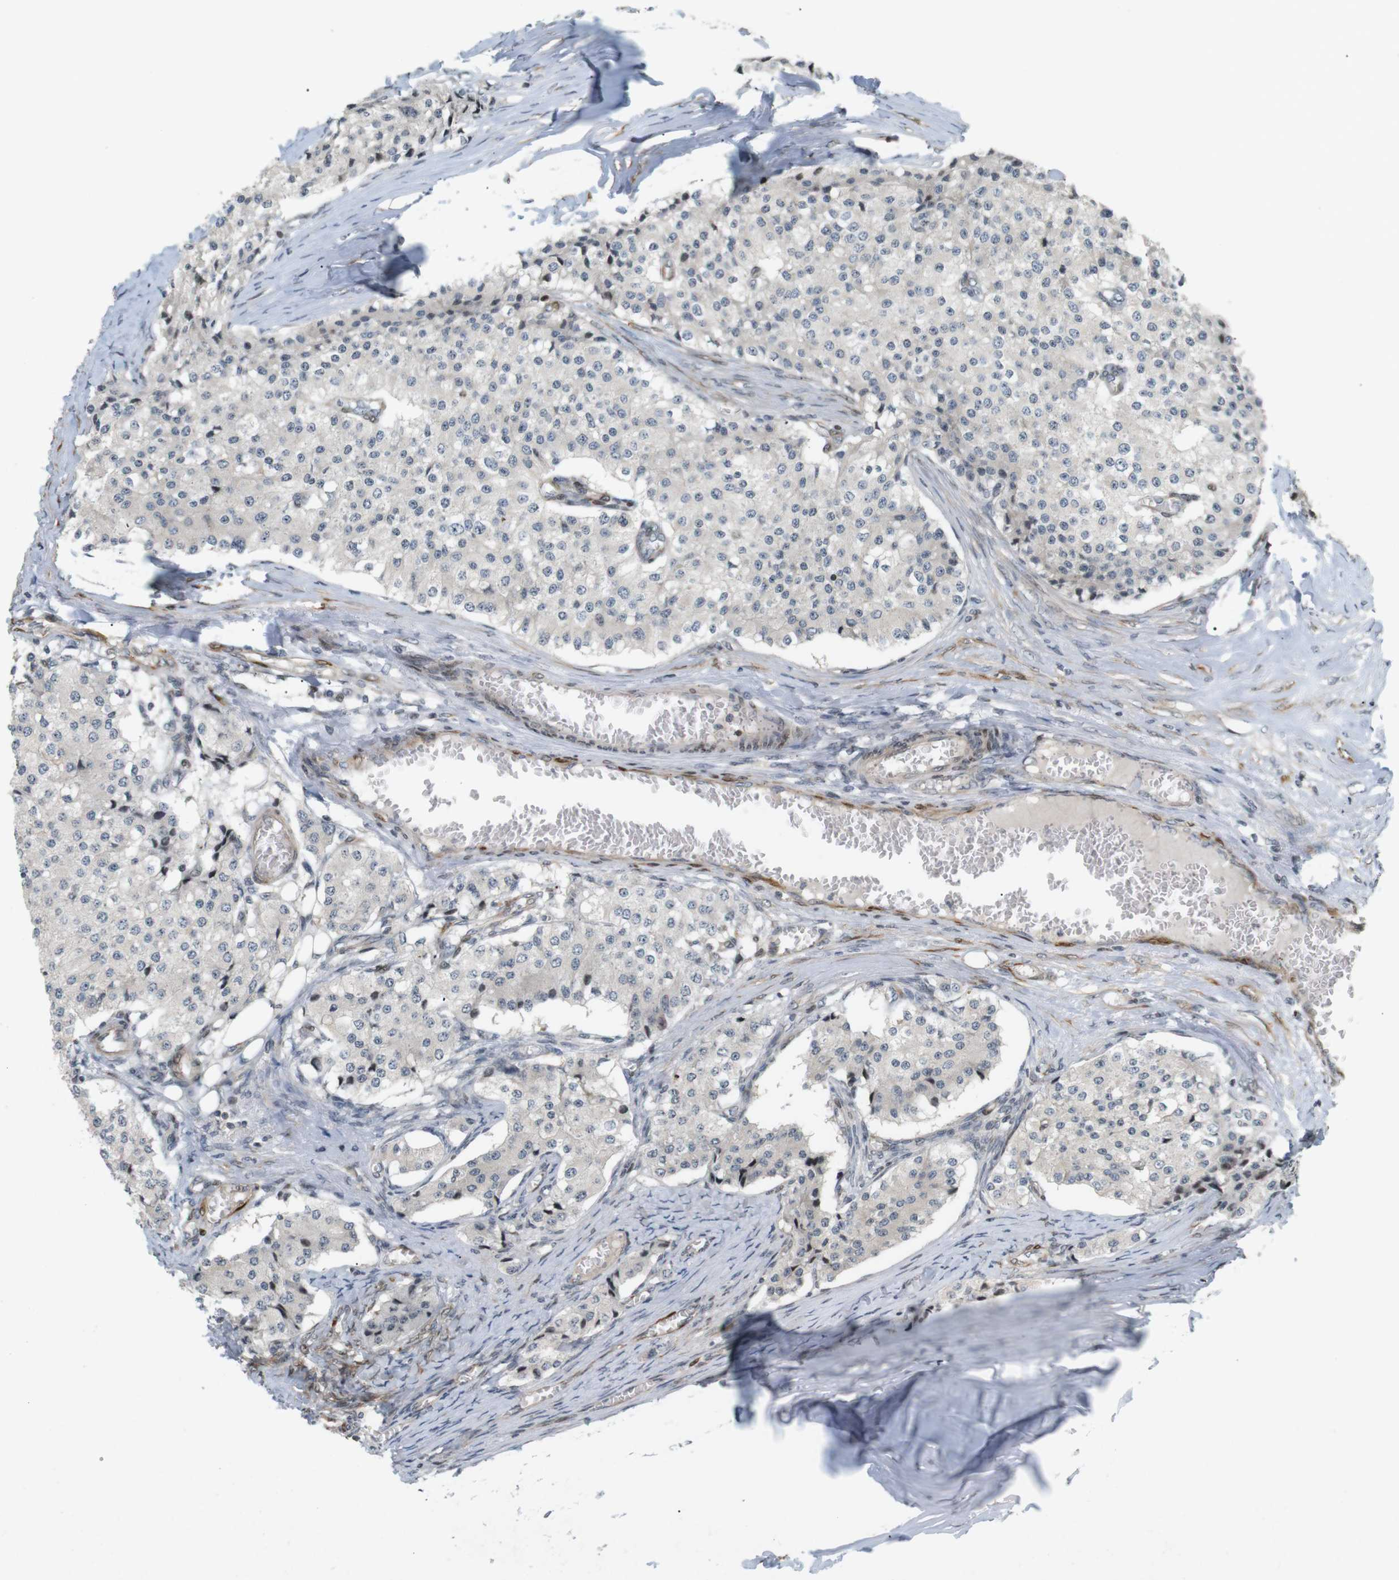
{"staining": {"intensity": "negative", "quantity": "none", "location": "none"}, "tissue": "carcinoid", "cell_type": "Tumor cells", "image_type": "cancer", "snomed": [{"axis": "morphology", "description": "Carcinoid, malignant, NOS"}, {"axis": "topography", "description": "Colon"}], "caption": "Immunohistochemistry (IHC) of human carcinoid displays no positivity in tumor cells.", "gene": "PPP1R14A", "patient": {"sex": "female", "age": 52}}